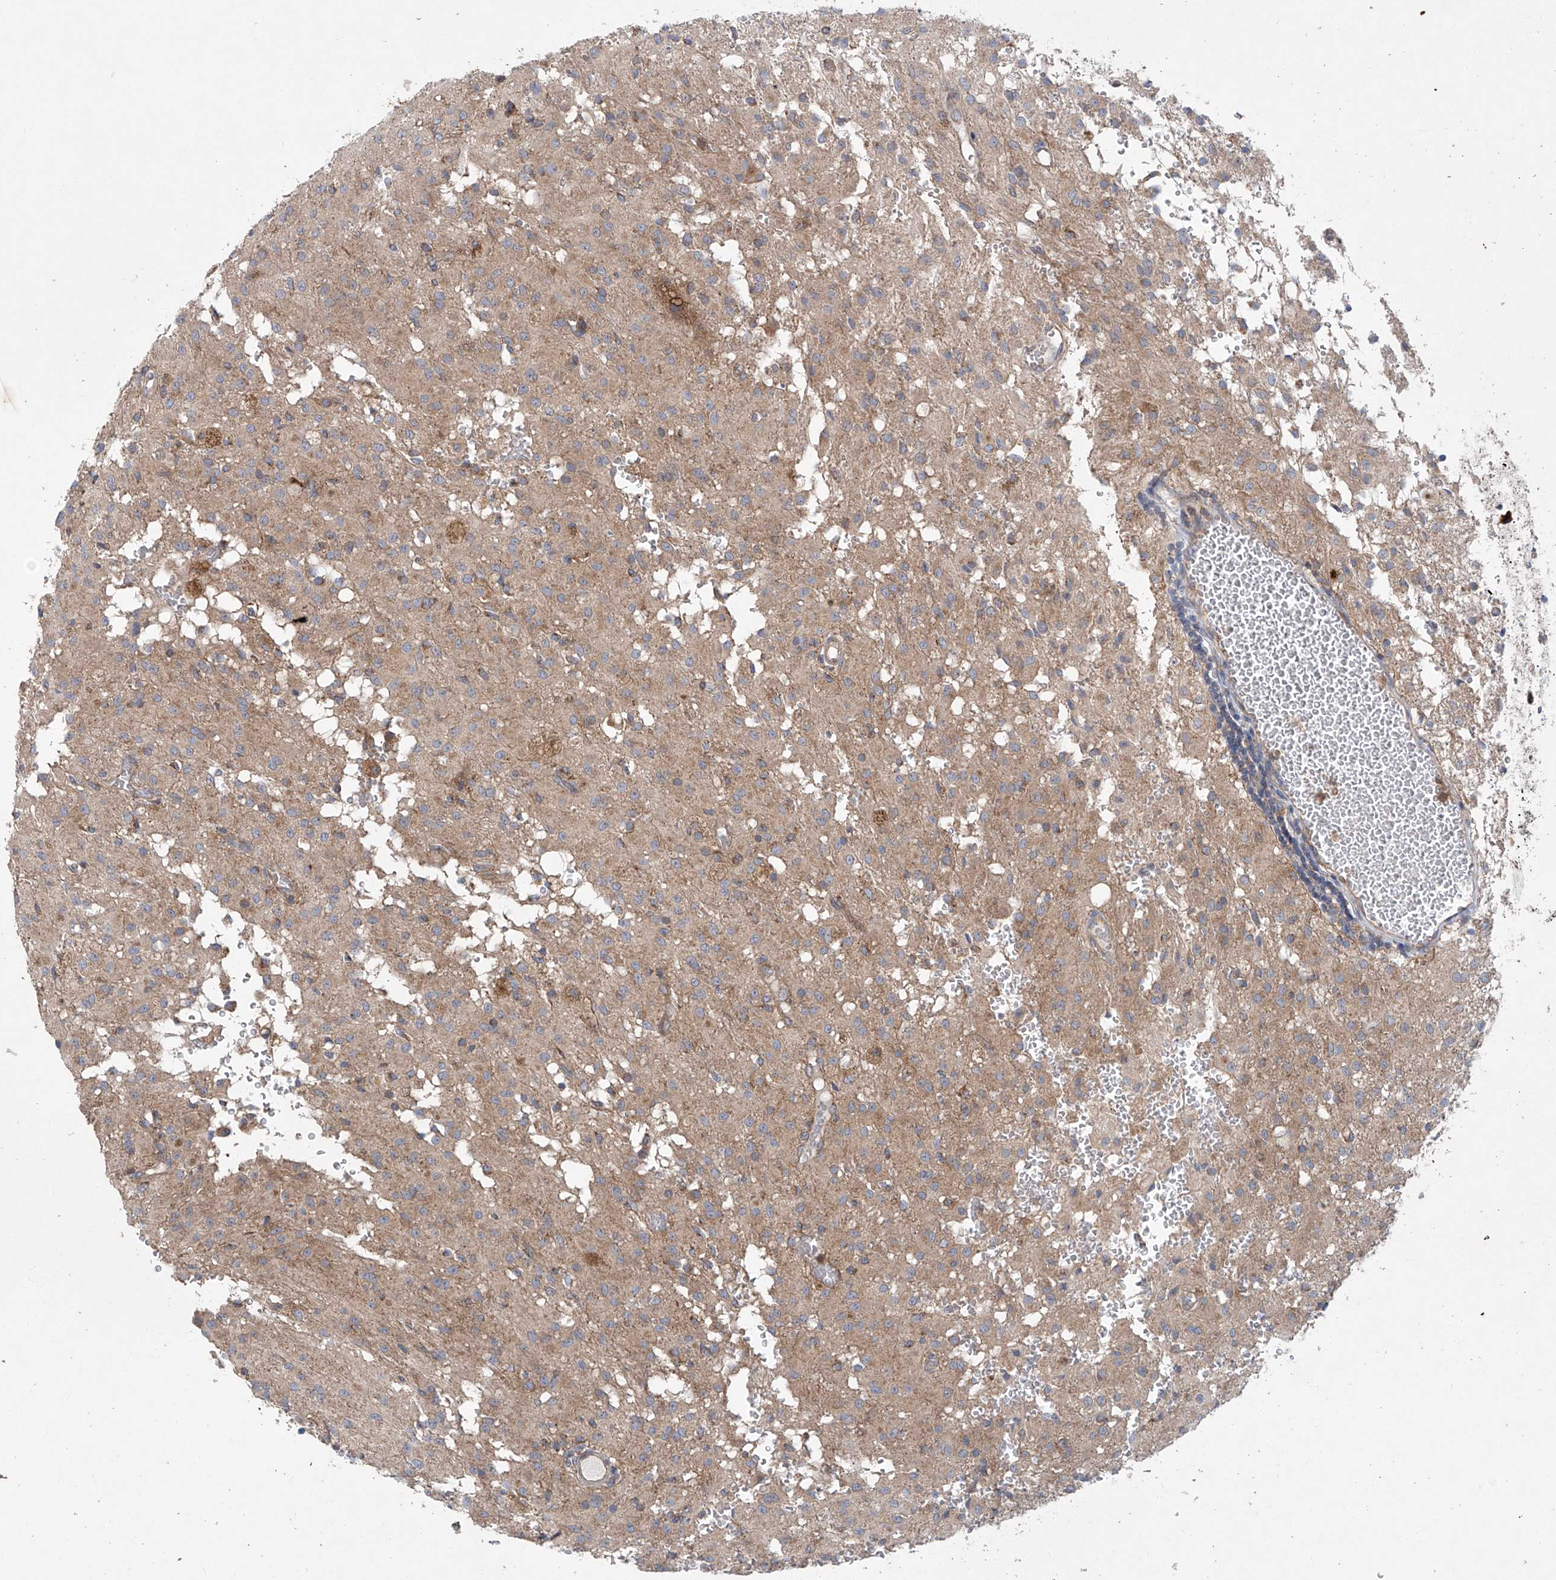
{"staining": {"intensity": "weak", "quantity": "25%-75%", "location": "cytoplasmic/membranous"}, "tissue": "glioma", "cell_type": "Tumor cells", "image_type": "cancer", "snomed": [{"axis": "morphology", "description": "Glioma, malignant, High grade"}, {"axis": "topography", "description": "Brain"}], "caption": "Immunohistochemistry (IHC) histopathology image of neoplastic tissue: glioma stained using immunohistochemistry (IHC) exhibits low levels of weak protein expression localized specifically in the cytoplasmic/membranous of tumor cells, appearing as a cytoplasmic/membranous brown color.", "gene": "KLC4", "patient": {"sex": "female", "age": 59}}